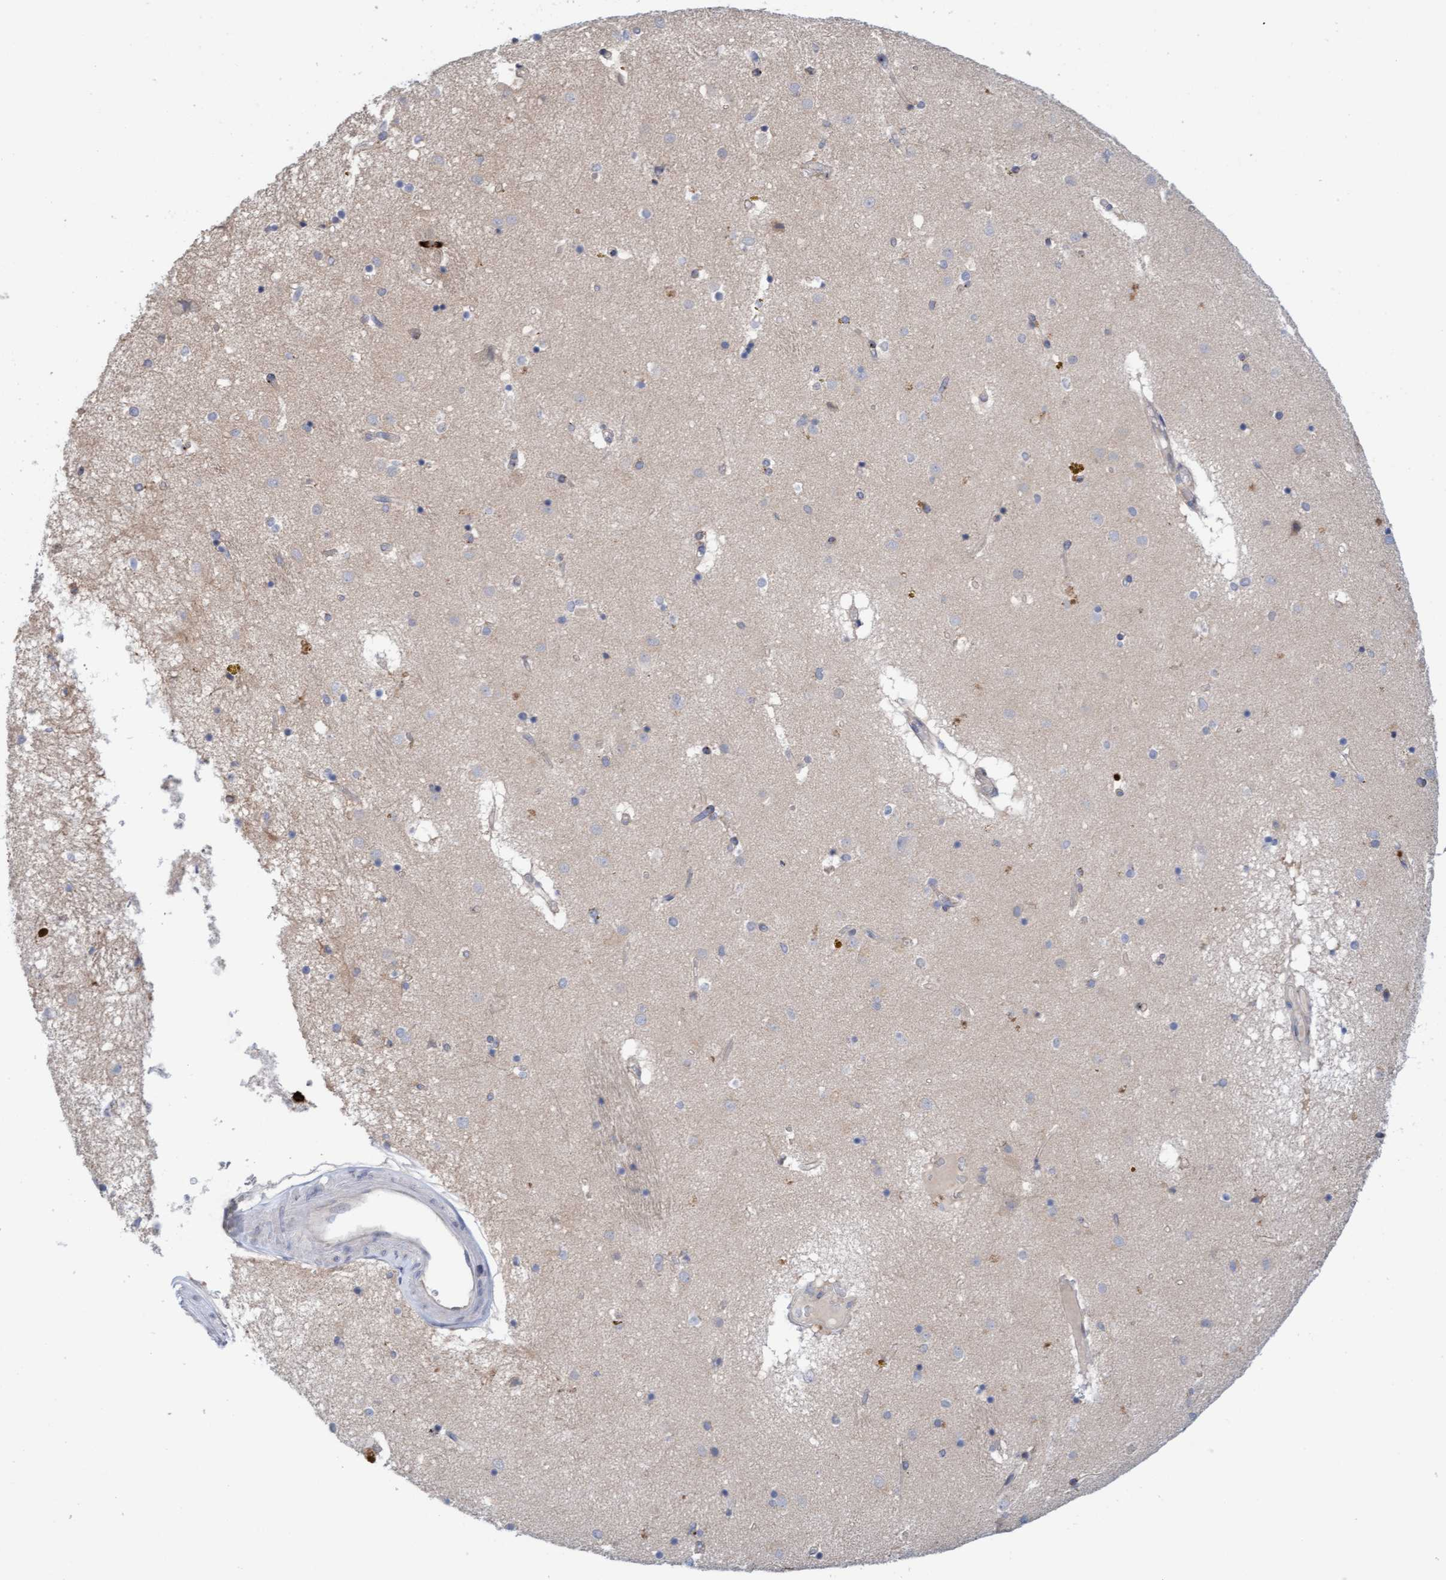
{"staining": {"intensity": "negative", "quantity": "none", "location": "none"}, "tissue": "caudate", "cell_type": "Glial cells", "image_type": "normal", "snomed": [{"axis": "morphology", "description": "Normal tissue, NOS"}, {"axis": "topography", "description": "Lateral ventricle wall"}], "caption": "Immunohistochemical staining of normal caudate displays no significant positivity in glial cells. (Stains: DAB immunohistochemistry with hematoxylin counter stain, Microscopy: brightfield microscopy at high magnification).", "gene": "MMP8", "patient": {"sex": "male", "age": 70}}